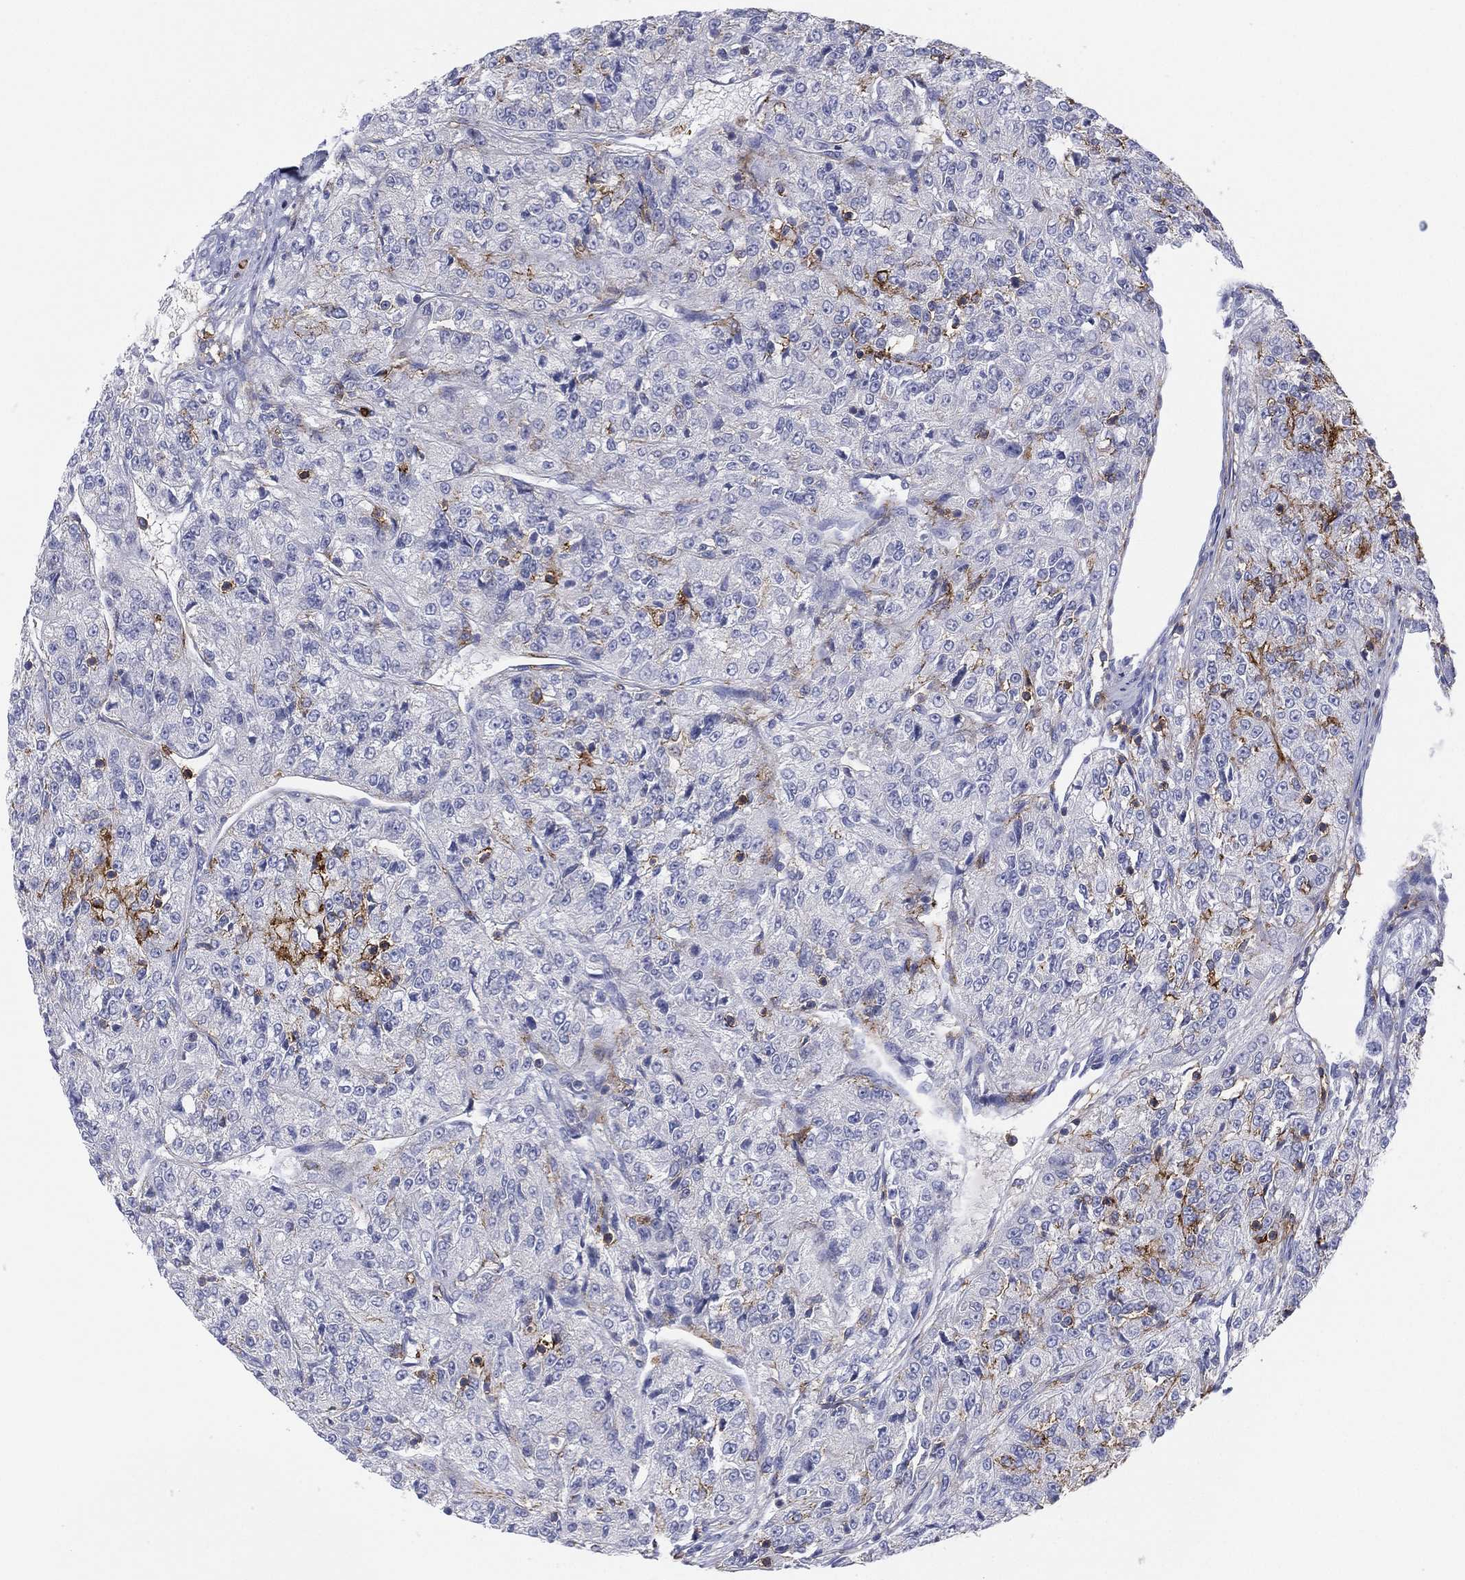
{"staining": {"intensity": "negative", "quantity": "none", "location": "none"}, "tissue": "renal cancer", "cell_type": "Tumor cells", "image_type": "cancer", "snomed": [{"axis": "morphology", "description": "Adenocarcinoma, NOS"}, {"axis": "topography", "description": "Kidney"}], "caption": "DAB immunohistochemical staining of renal cancer (adenocarcinoma) demonstrates no significant staining in tumor cells.", "gene": "SELPLG", "patient": {"sex": "female", "age": 63}}